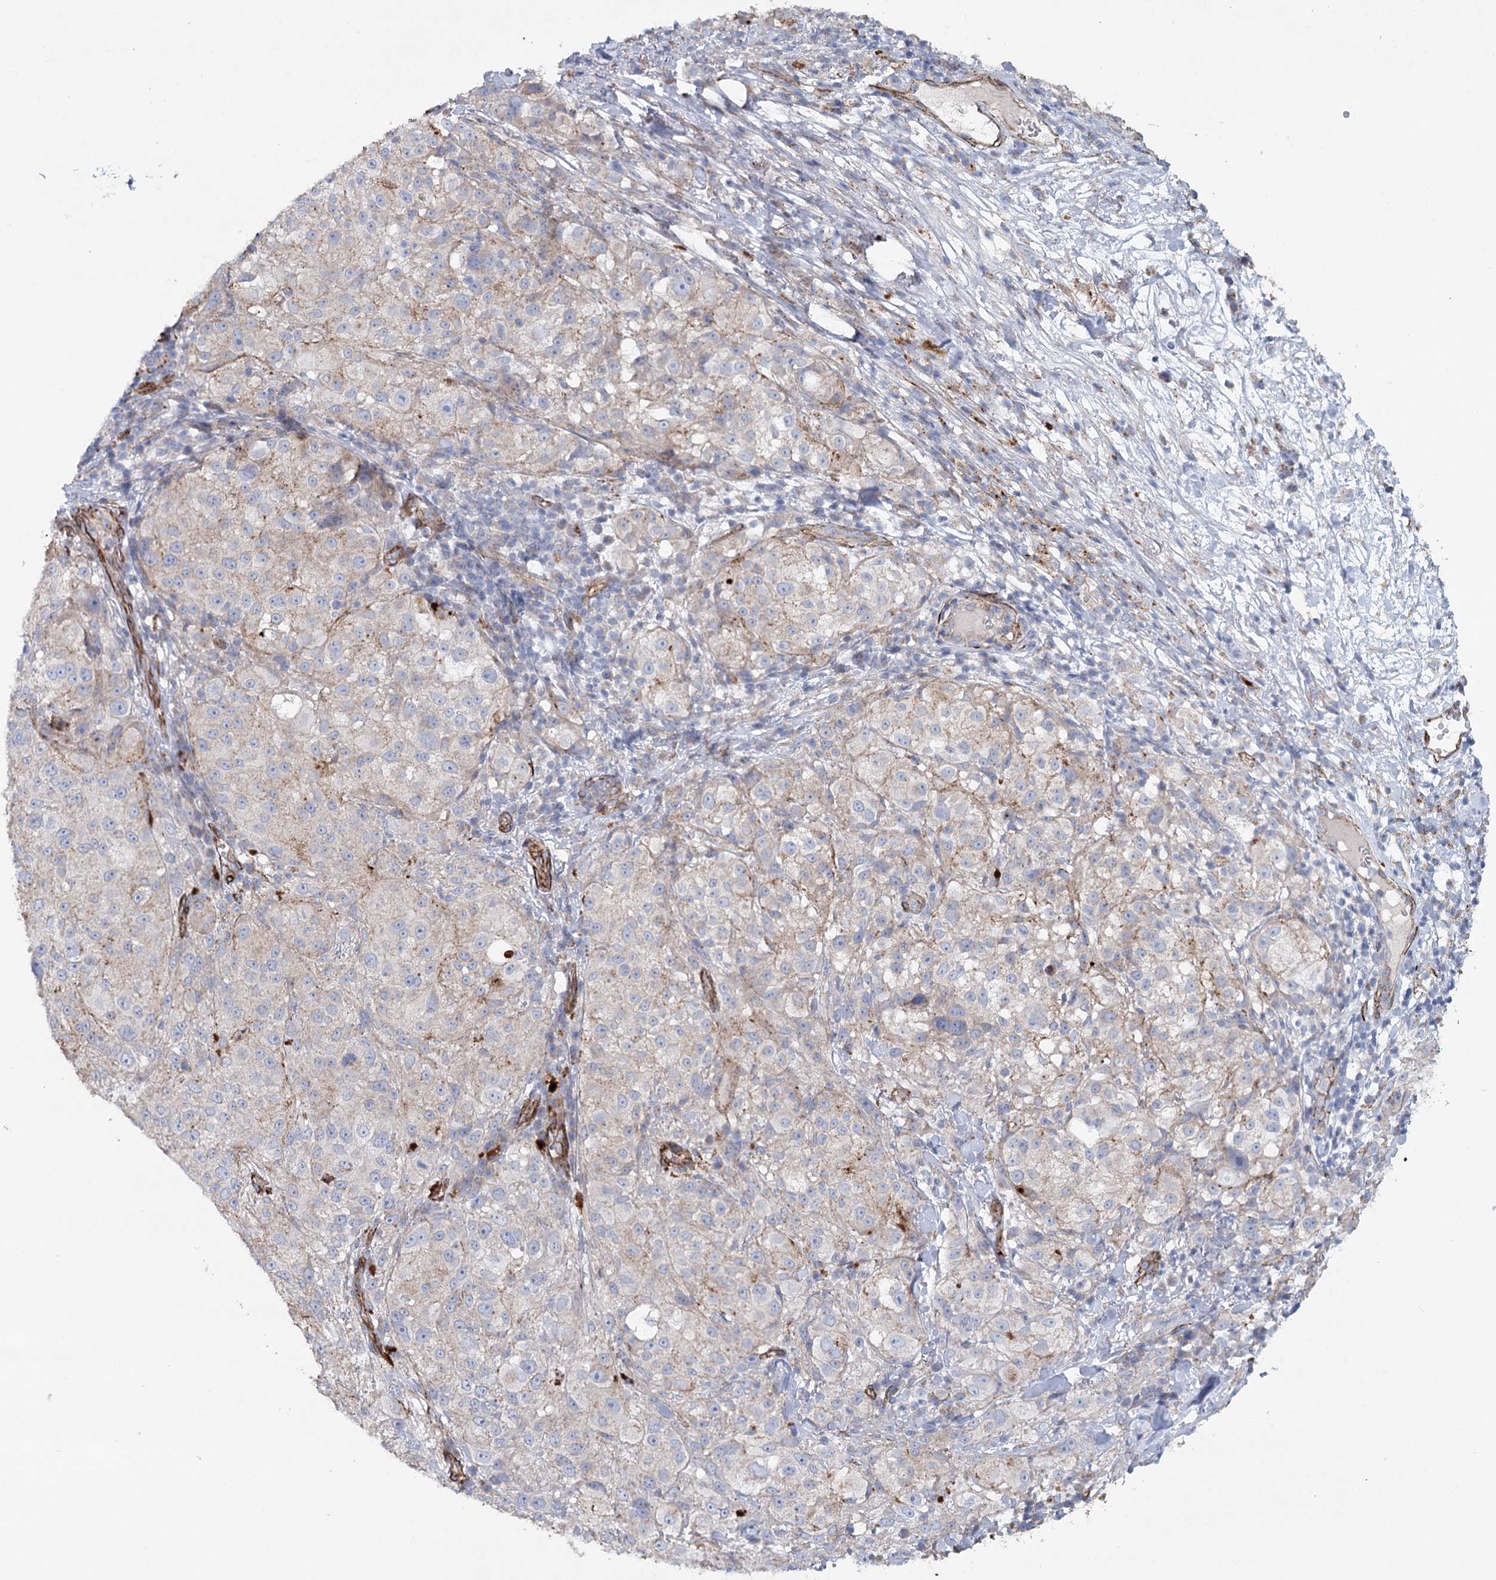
{"staining": {"intensity": "negative", "quantity": "none", "location": "none"}, "tissue": "melanoma", "cell_type": "Tumor cells", "image_type": "cancer", "snomed": [{"axis": "morphology", "description": "Necrosis, NOS"}, {"axis": "morphology", "description": "Malignant melanoma, NOS"}, {"axis": "topography", "description": "Skin"}], "caption": "High magnification brightfield microscopy of malignant melanoma stained with DAB (brown) and counterstained with hematoxylin (blue): tumor cells show no significant positivity. (Brightfield microscopy of DAB immunohistochemistry at high magnification).", "gene": "TMEM164", "patient": {"sex": "female", "age": 87}}